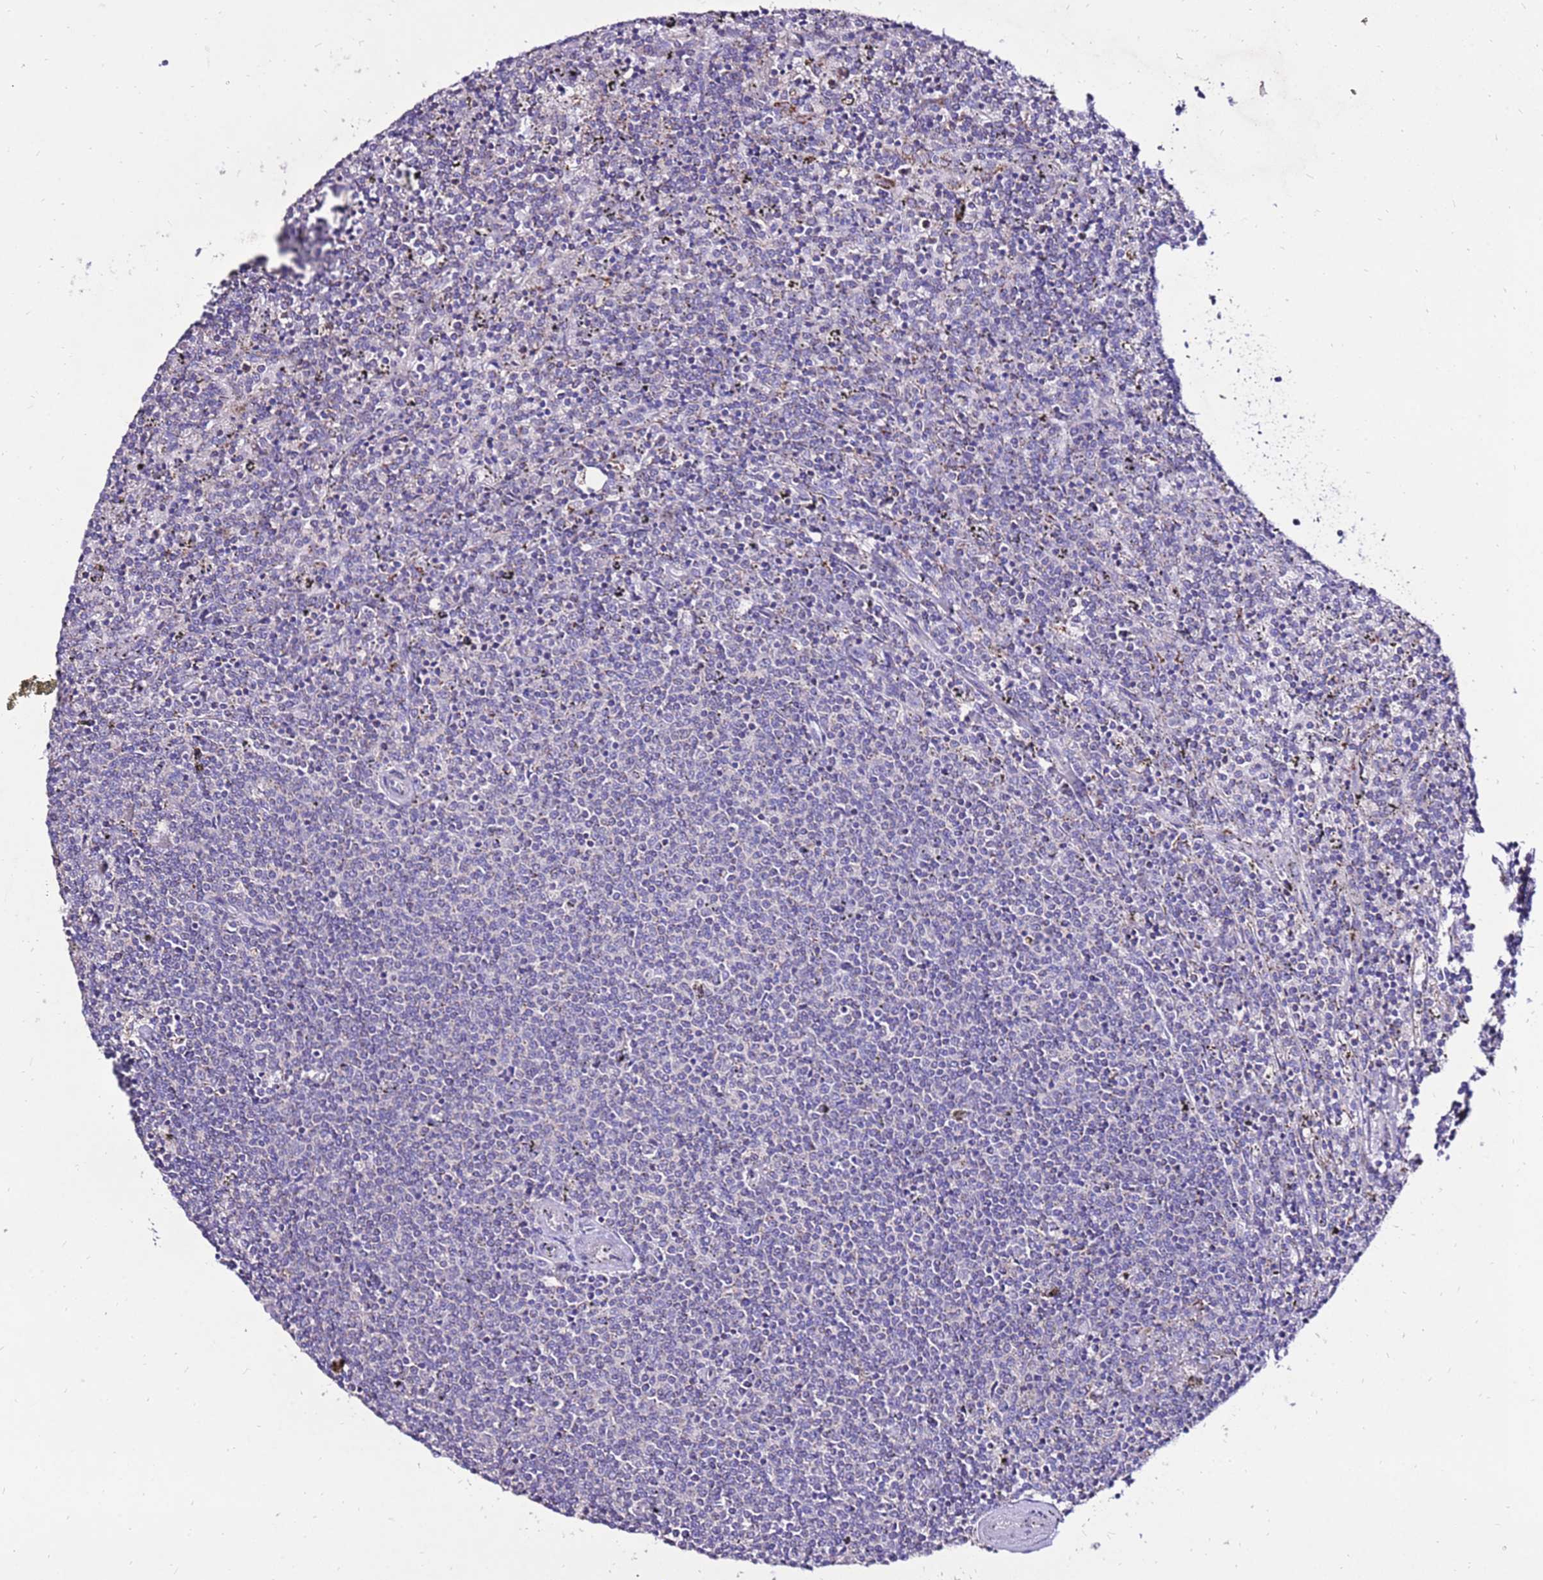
{"staining": {"intensity": "negative", "quantity": "none", "location": "none"}, "tissue": "lymphoma", "cell_type": "Tumor cells", "image_type": "cancer", "snomed": [{"axis": "morphology", "description": "Malignant lymphoma, non-Hodgkin's type, Low grade"}, {"axis": "topography", "description": "Spleen"}], "caption": "High magnification brightfield microscopy of lymphoma stained with DAB (brown) and counterstained with hematoxylin (blue): tumor cells show no significant staining.", "gene": "TMEM106C", "patient": {"sex": "female", "age": 50}}